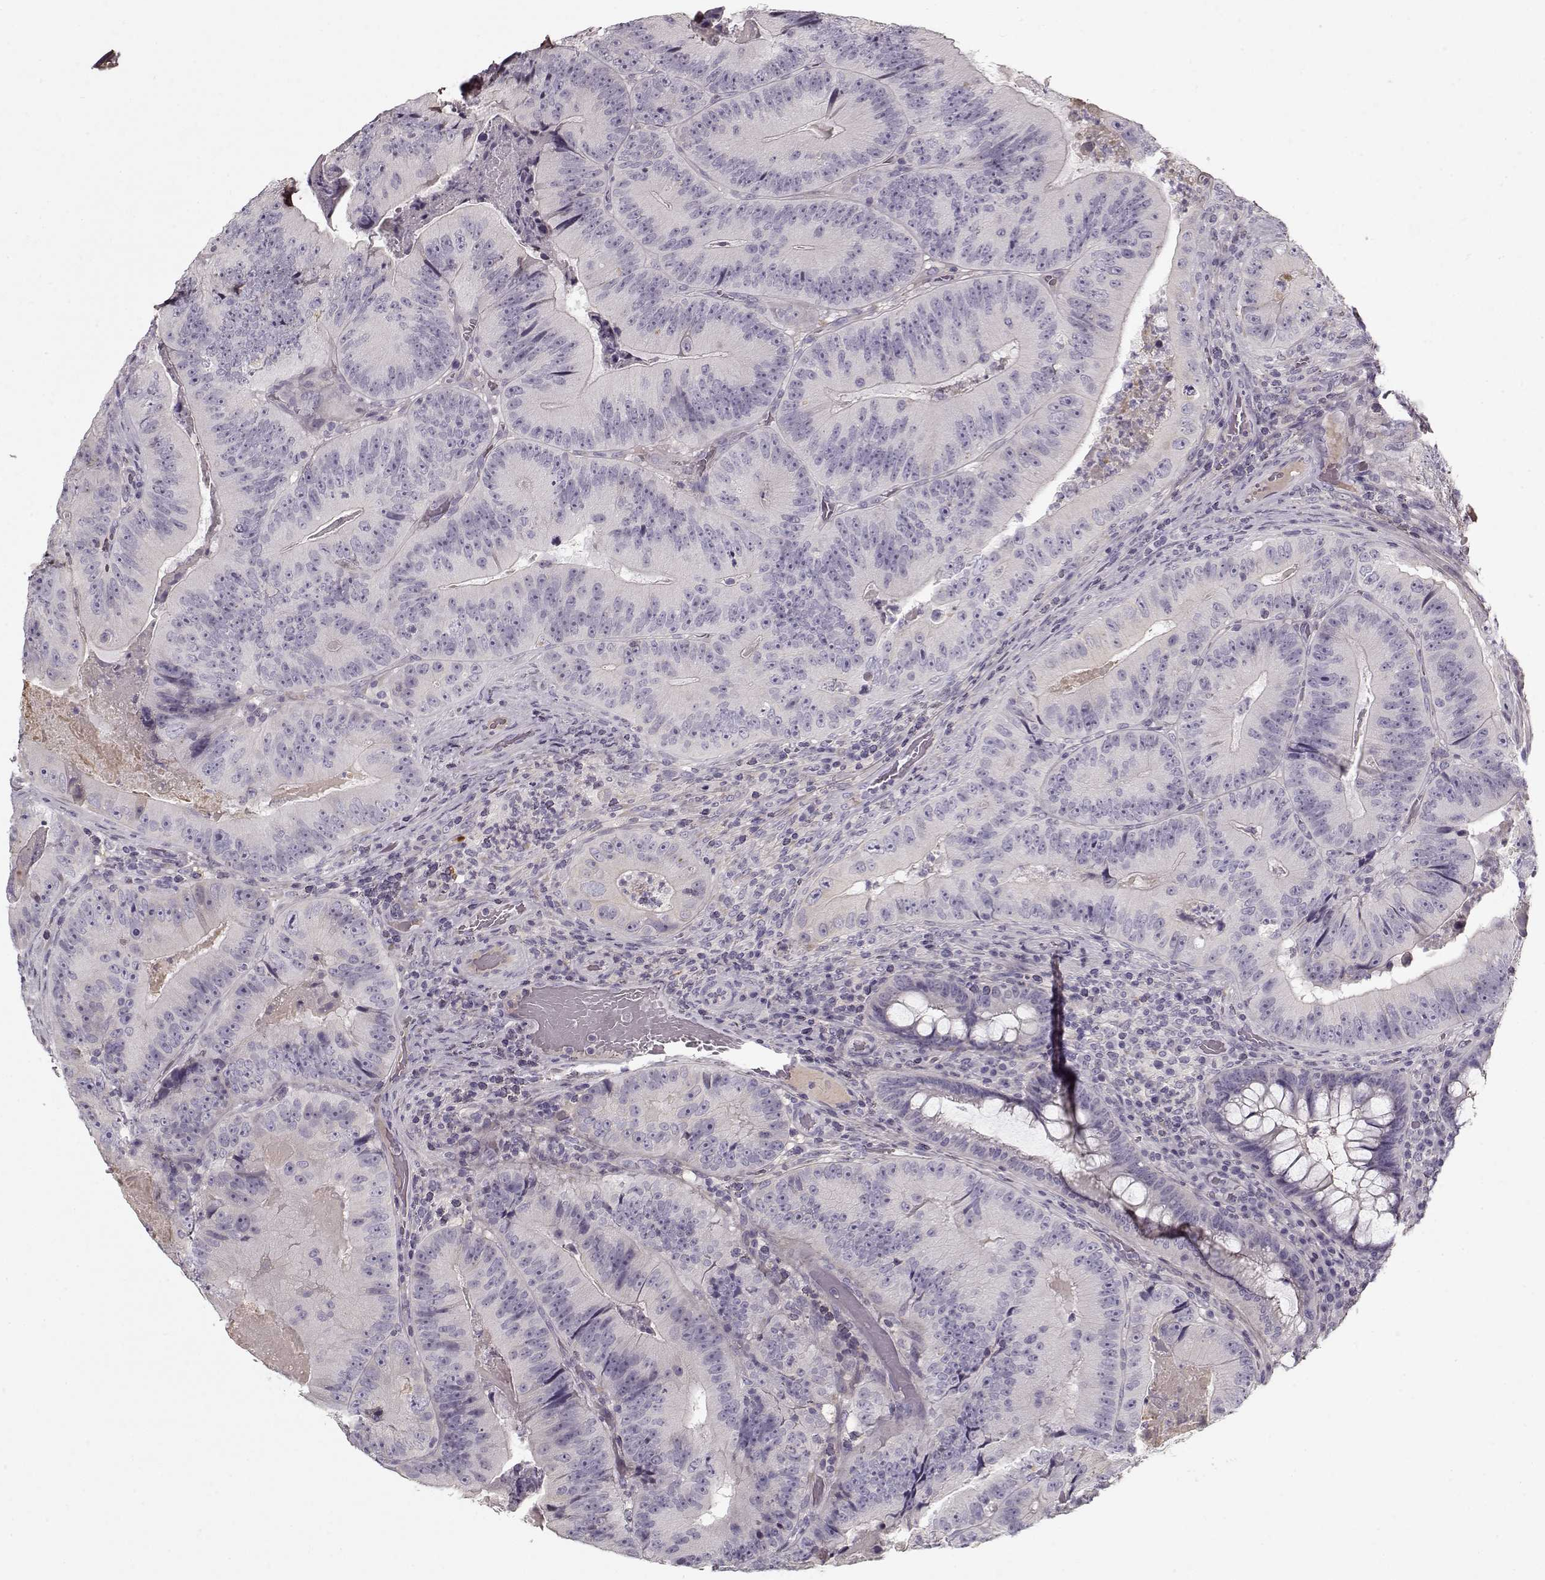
{"staining": {"intensity": "negative", "quantity": "none", "location": "none"}, "tissue": "colorectal cancer", "cell_type": "Tumor cells", "image_type": "cancer", "snomed": [{"axis": "morphology", "description": "Adenocarcinoma, NOS"}, {"axis": "topography", "description": "Colon"}], "caption": "Tumor cells show no significant expression in colorectal adenocarcinoma.", "gene": "LUM", "patient": {"sex": "female", "age": 86}}